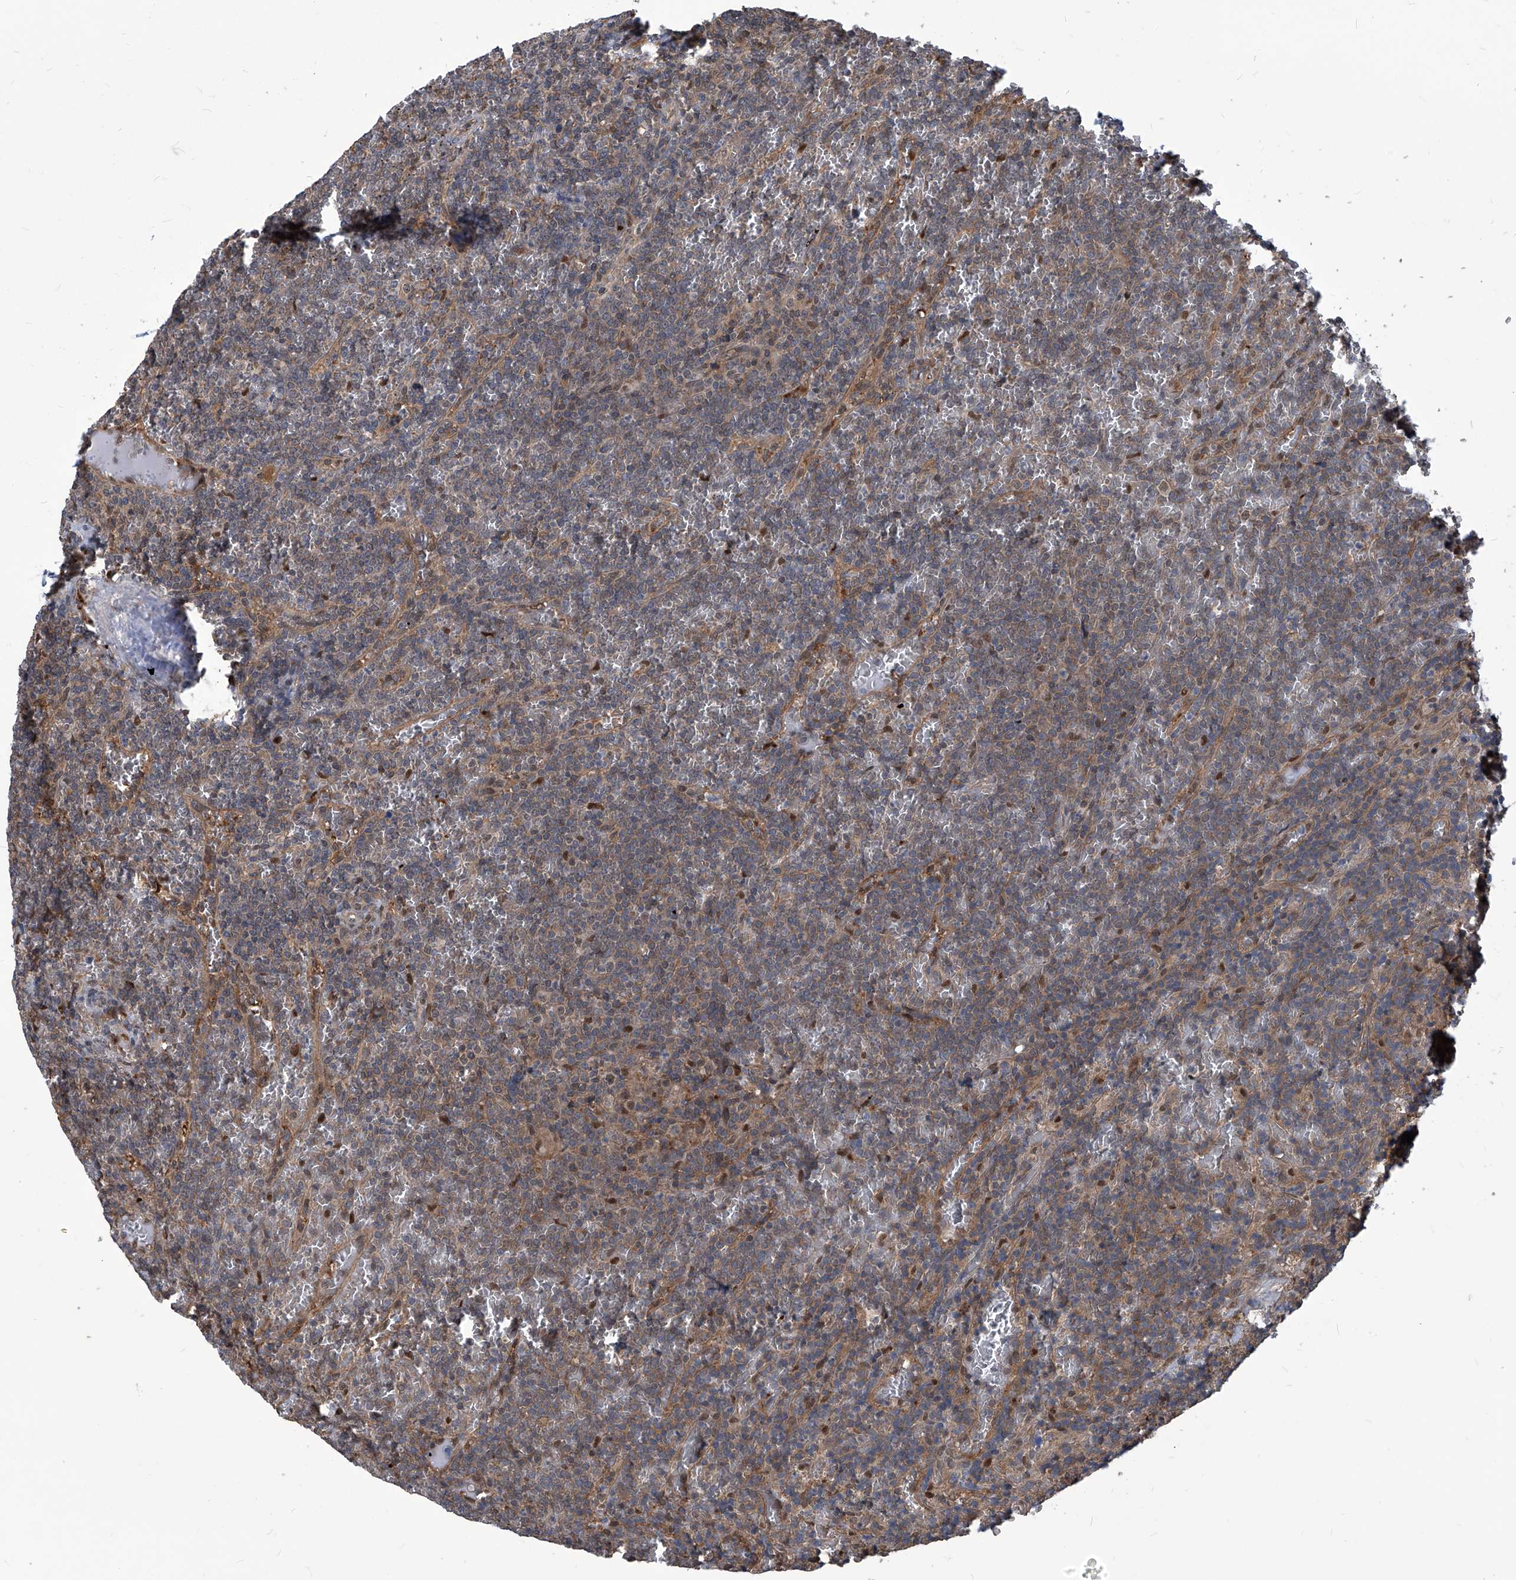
{"staining": {"intensity": "weak", "quantity": "25%-75%", "location": "cytoplasmic/membranous"}, "tissue": "lymphoma", "cell_type": "Tumor cells", "image_type": "cancer", "snomed": [{"axis": "morphology", "description": "Malignant lymphoma, non-Hodgkin's type, Low grade"}, {"axis": "topography", "description": "Spleen"}], "caption": "Lymphoma stained with immunohistochemistry (IHC) shows weak cytoplasmic/membranous positivity in approximately 25%-75% of tumor cells. (brown staining indicates protein expression, while blue staining denotes nuclei).", "gene": "PSMB1", "patient": {"sex": "female", "age": 19}}